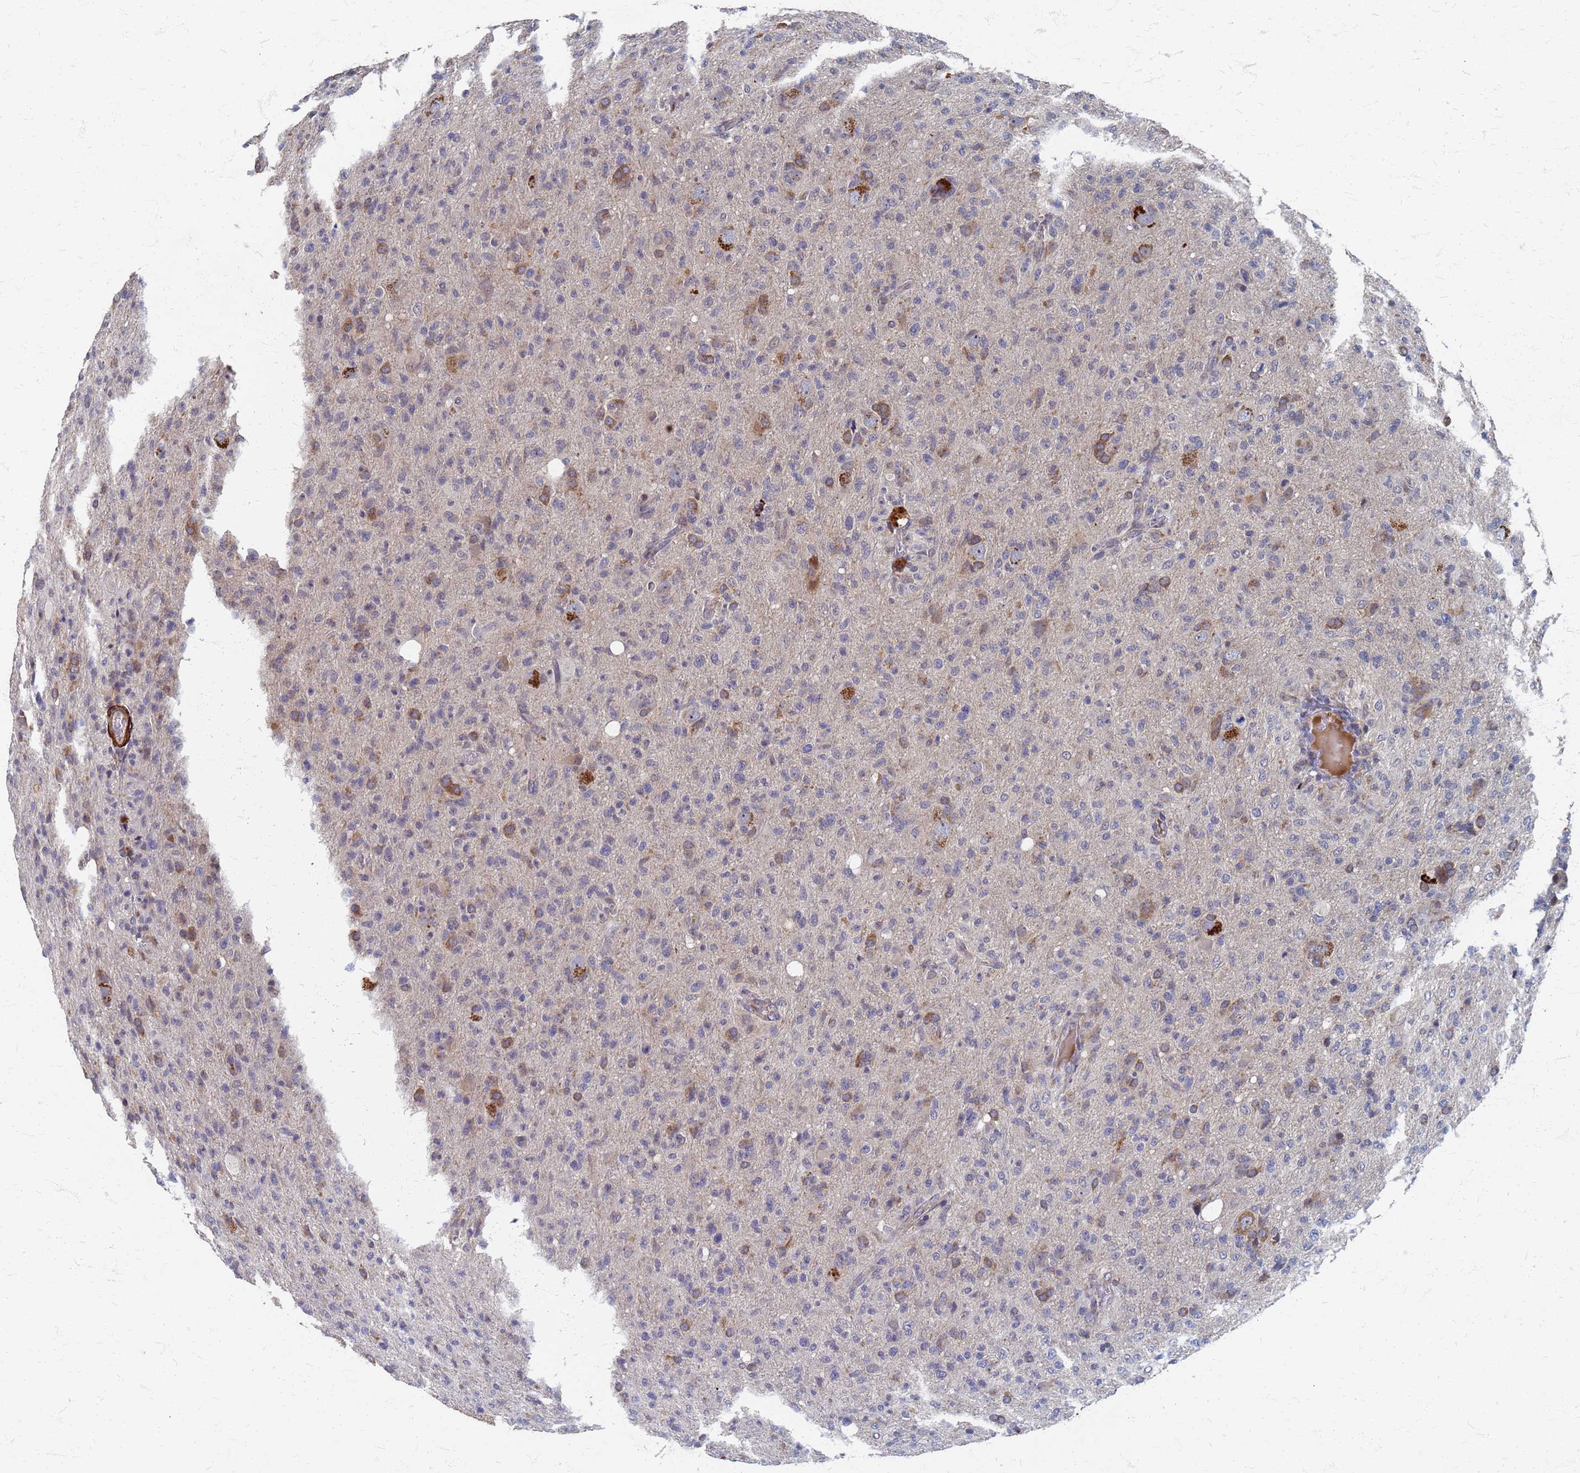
{"staining": {"intensity": "moderate", "quantity": "<25%", "location": "cytoplasmic/membranous"}, "tissue": "glioma", "cell_type": "Tumor cells", "image_type": "cancer", "snomed": [{"axis": "morphology", "description": "Glioma, malignant, High grade"}, {"axis": "topography", "description": "Brain"}], "caption": "Glioma stained with DAB (3,3'-diaminobenzidine) immunohistochemistry (IHC) reveals low levels of moderate cytoplasmic/membranous expression in approximately <25% of tumor cells.", "gene": "ATPAF1", "patient": {"sex": "female", "age": 57}}